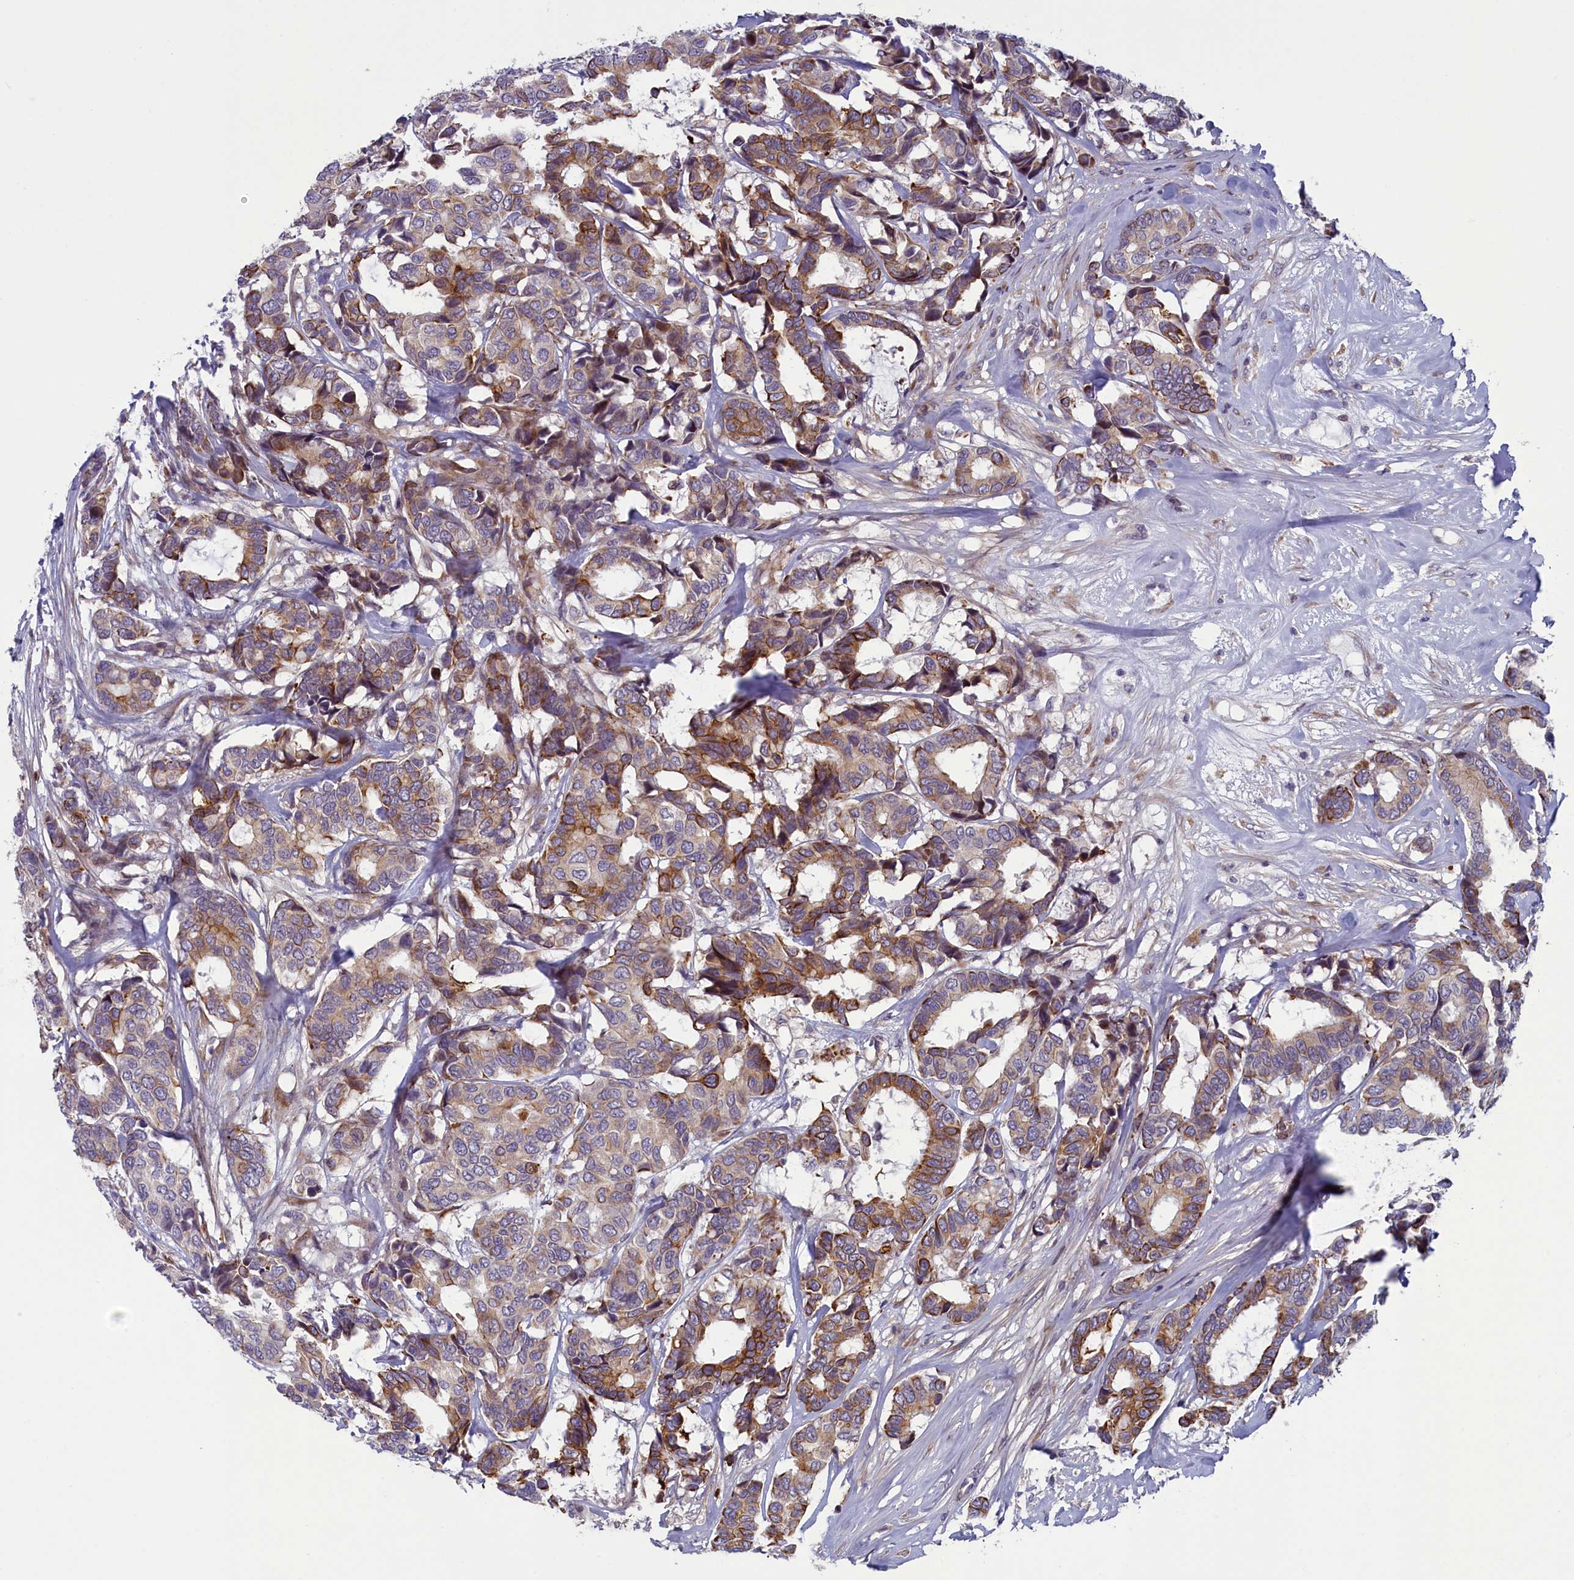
{"staining": {"intensity": "moderate", "quantity": ">75%", "location": "cytoplasmic/membranous"}, "tissue": "breast cancer", "cell_type": "Tumor cells", "image_type": "cancer", "snomed": [{"axis": "morphology", "description": "Duct carcinoma"}, {"axis": "topography", "description": "Breast"}], "caption": "Protein staining of breast infiltrating ductal carcinoma tissue exhibits moderate cytoplasmic/membranous staining in about >75% of tumor cells. The staining is performed using DAB brown chromogen to label protein expression. The nuclei are counter-stained blue using hematoxylin.", "gene": "ANKRD39", "patient": {"sex": "female", "age": 87}}